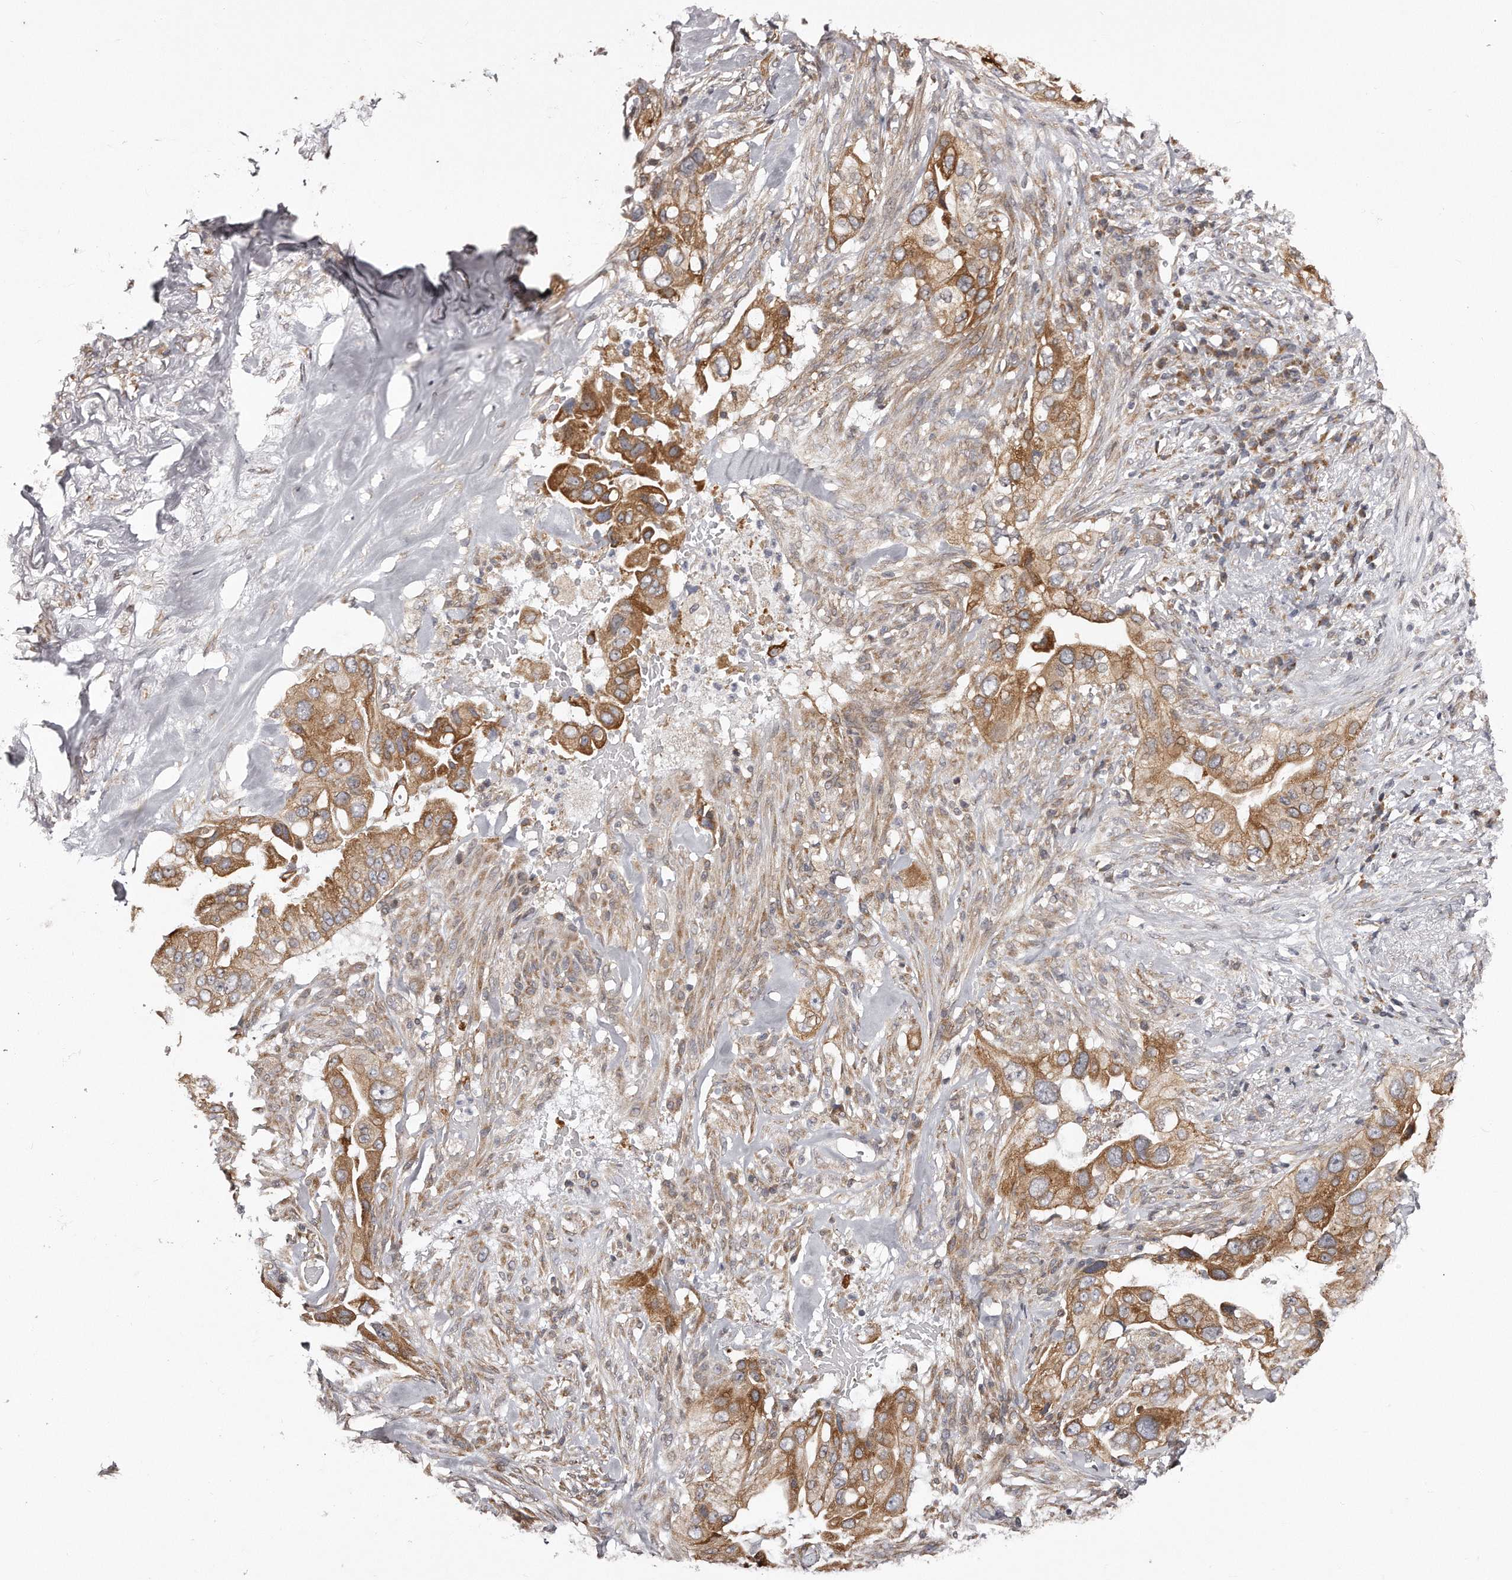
{"staining": {"intensity": "moderate", "quantity": ">75%", "location": "cytoplasmic/membranous"}, "tissue": "pancreatic cancer", "cell_type": "Tumor cells", "image_type": "cancer", "snomed": [{"axis": "morphology", "description": "Inflammation, NOS"}, {"axis": "morphology", "description": "Adenocarcinoma, NOS"}, {"axis": "topography", "description": "Pancreas"}], "caption": "A micrograph showing moderate cytoplasmic/membranous positivity in approximately >75% of tumor cells in pancreatic cancer (adenocarcinoma), as visualized by brown immunohistochemical staining.", "gene": "TRAPPC14", "patient": {"sex": "female", "age": 56}}